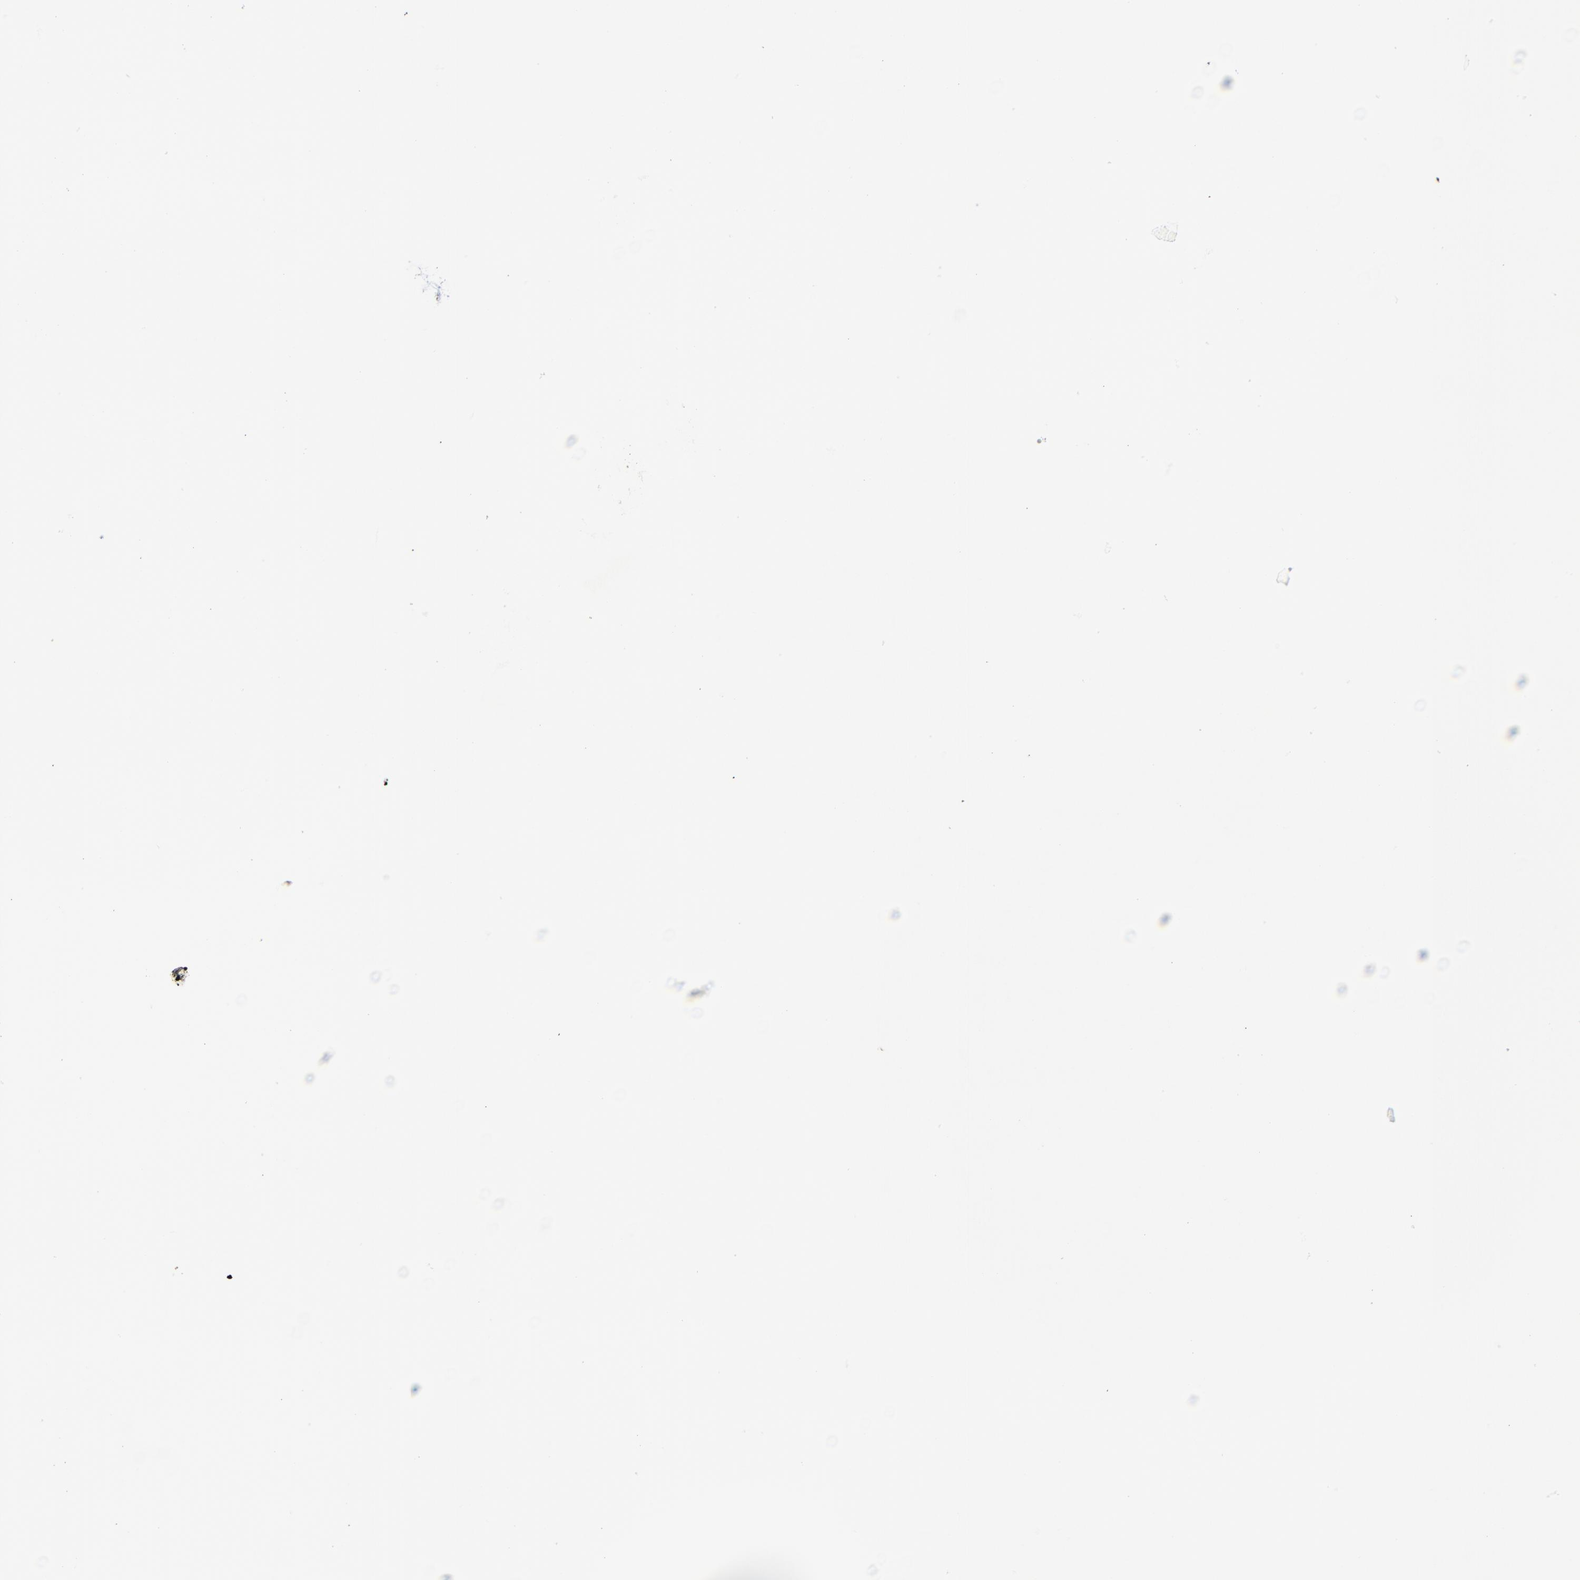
{"staining": {"intensity": "weak", "quantity": "<25%", "location": "nuclear"}, "tissue": "skin cancer", "cell_type": "Tumor cells", "image_type": "cancer", "snomed": [{"axis": "morphology", "description": "Squamous cell carcinoma, NOS"}, {"axis": "topography", "description": "Skin"}], "caption": "Micrograph shows no protein expression in tumor cells of squamous cell carcinoma (skin) tissue.", "gene": "BIRC3", "patient": {"sex": "male", "age": 24}}